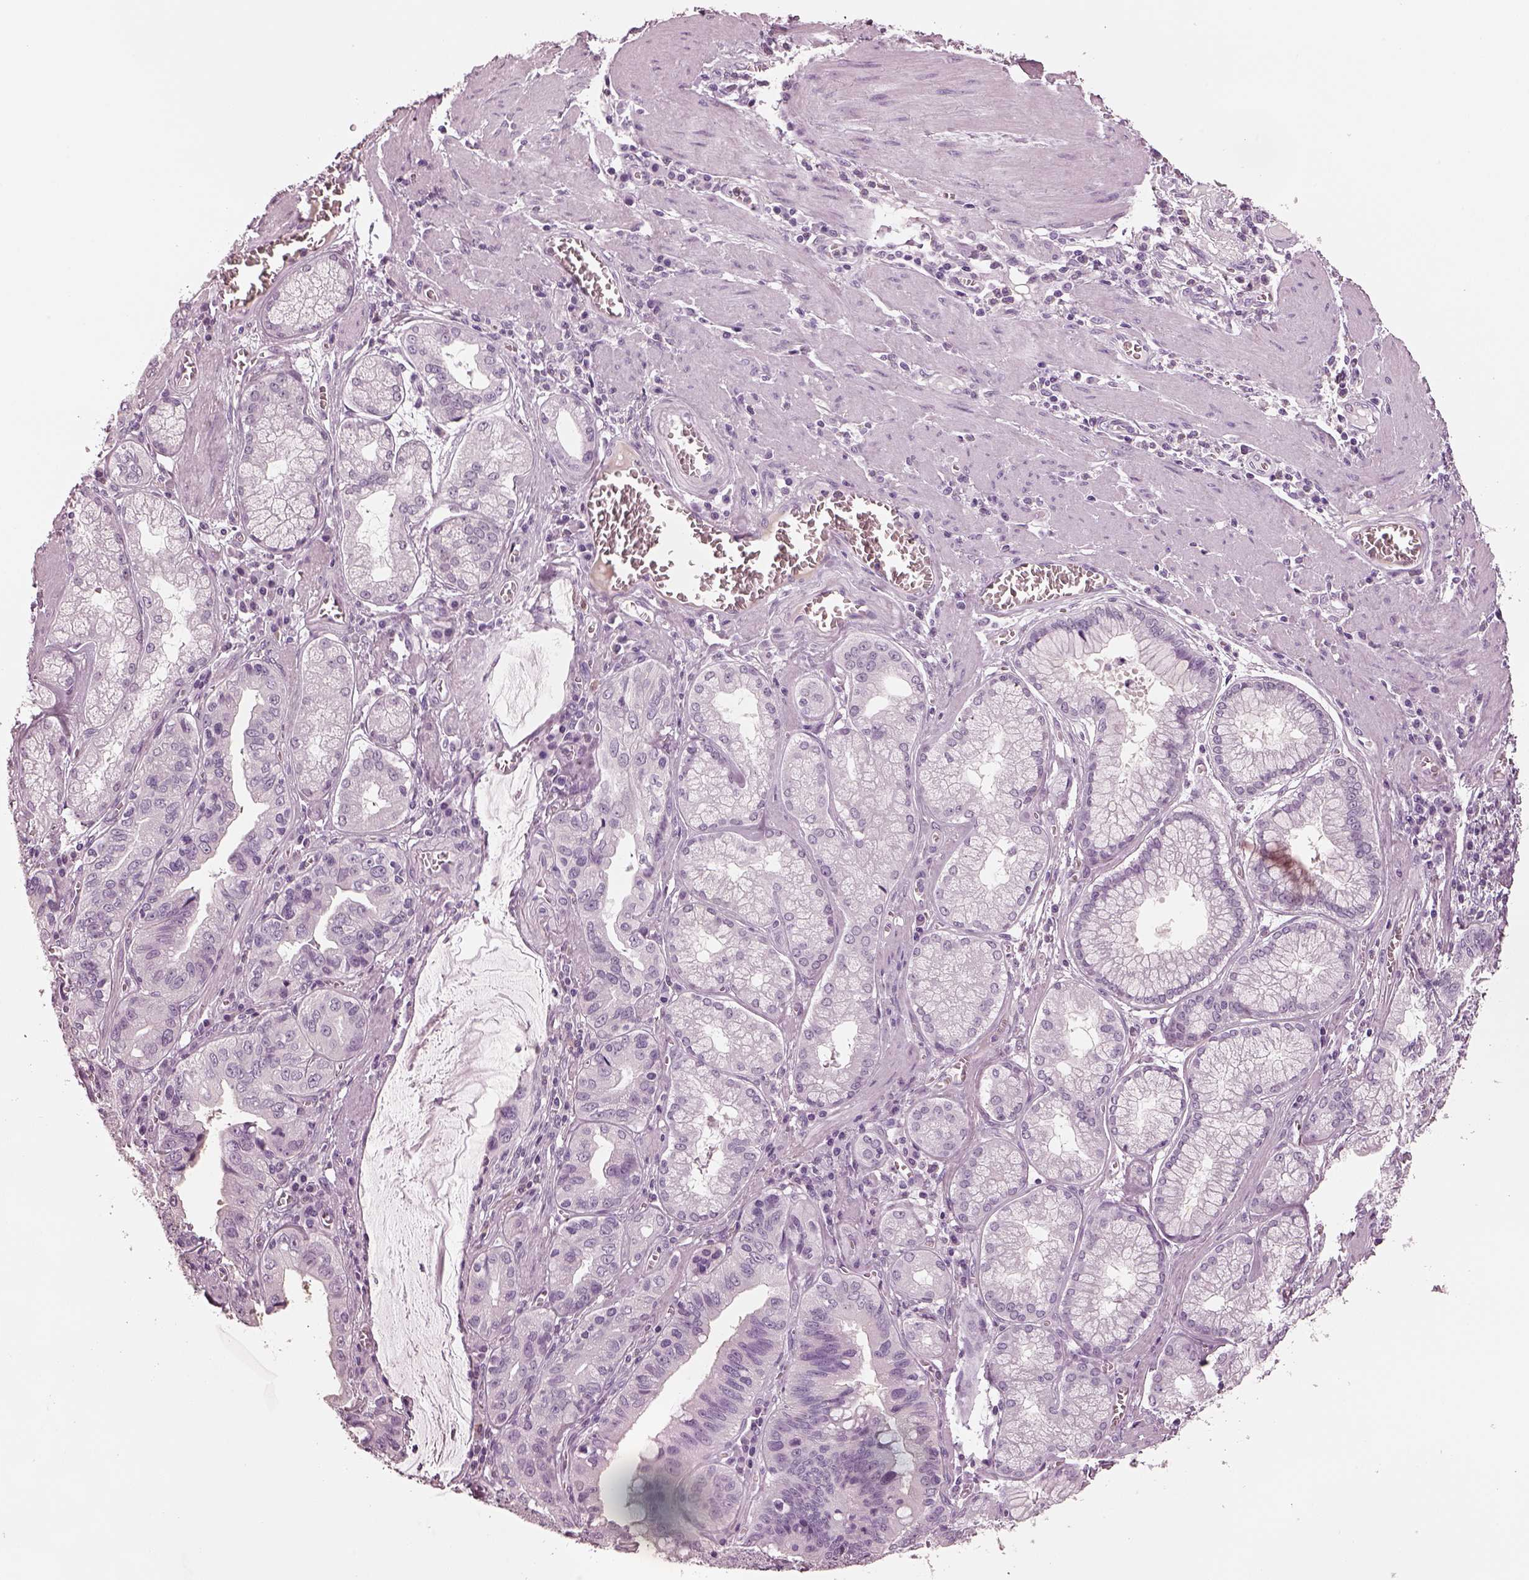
{"staining": {"intensity": "negative", "quantity": "none", "location": "none"}, "tissue": "stomach cancer", "cell_type": "Tumor cells", "image_type": "cancer", "snomed": [{"axis": "morphology", "description": "Adenocarcinoma, NOS"}, {"axis": "topography", "description": "Stomach, lower"}], "caption": "Tumor cells show no significant staining in stomach cancer. (DAB immunohistochemistry visualized using brightfield microscopy, high magnification).", "gene": "CSH1", "patient": {"sex": "female", "age": 76}}